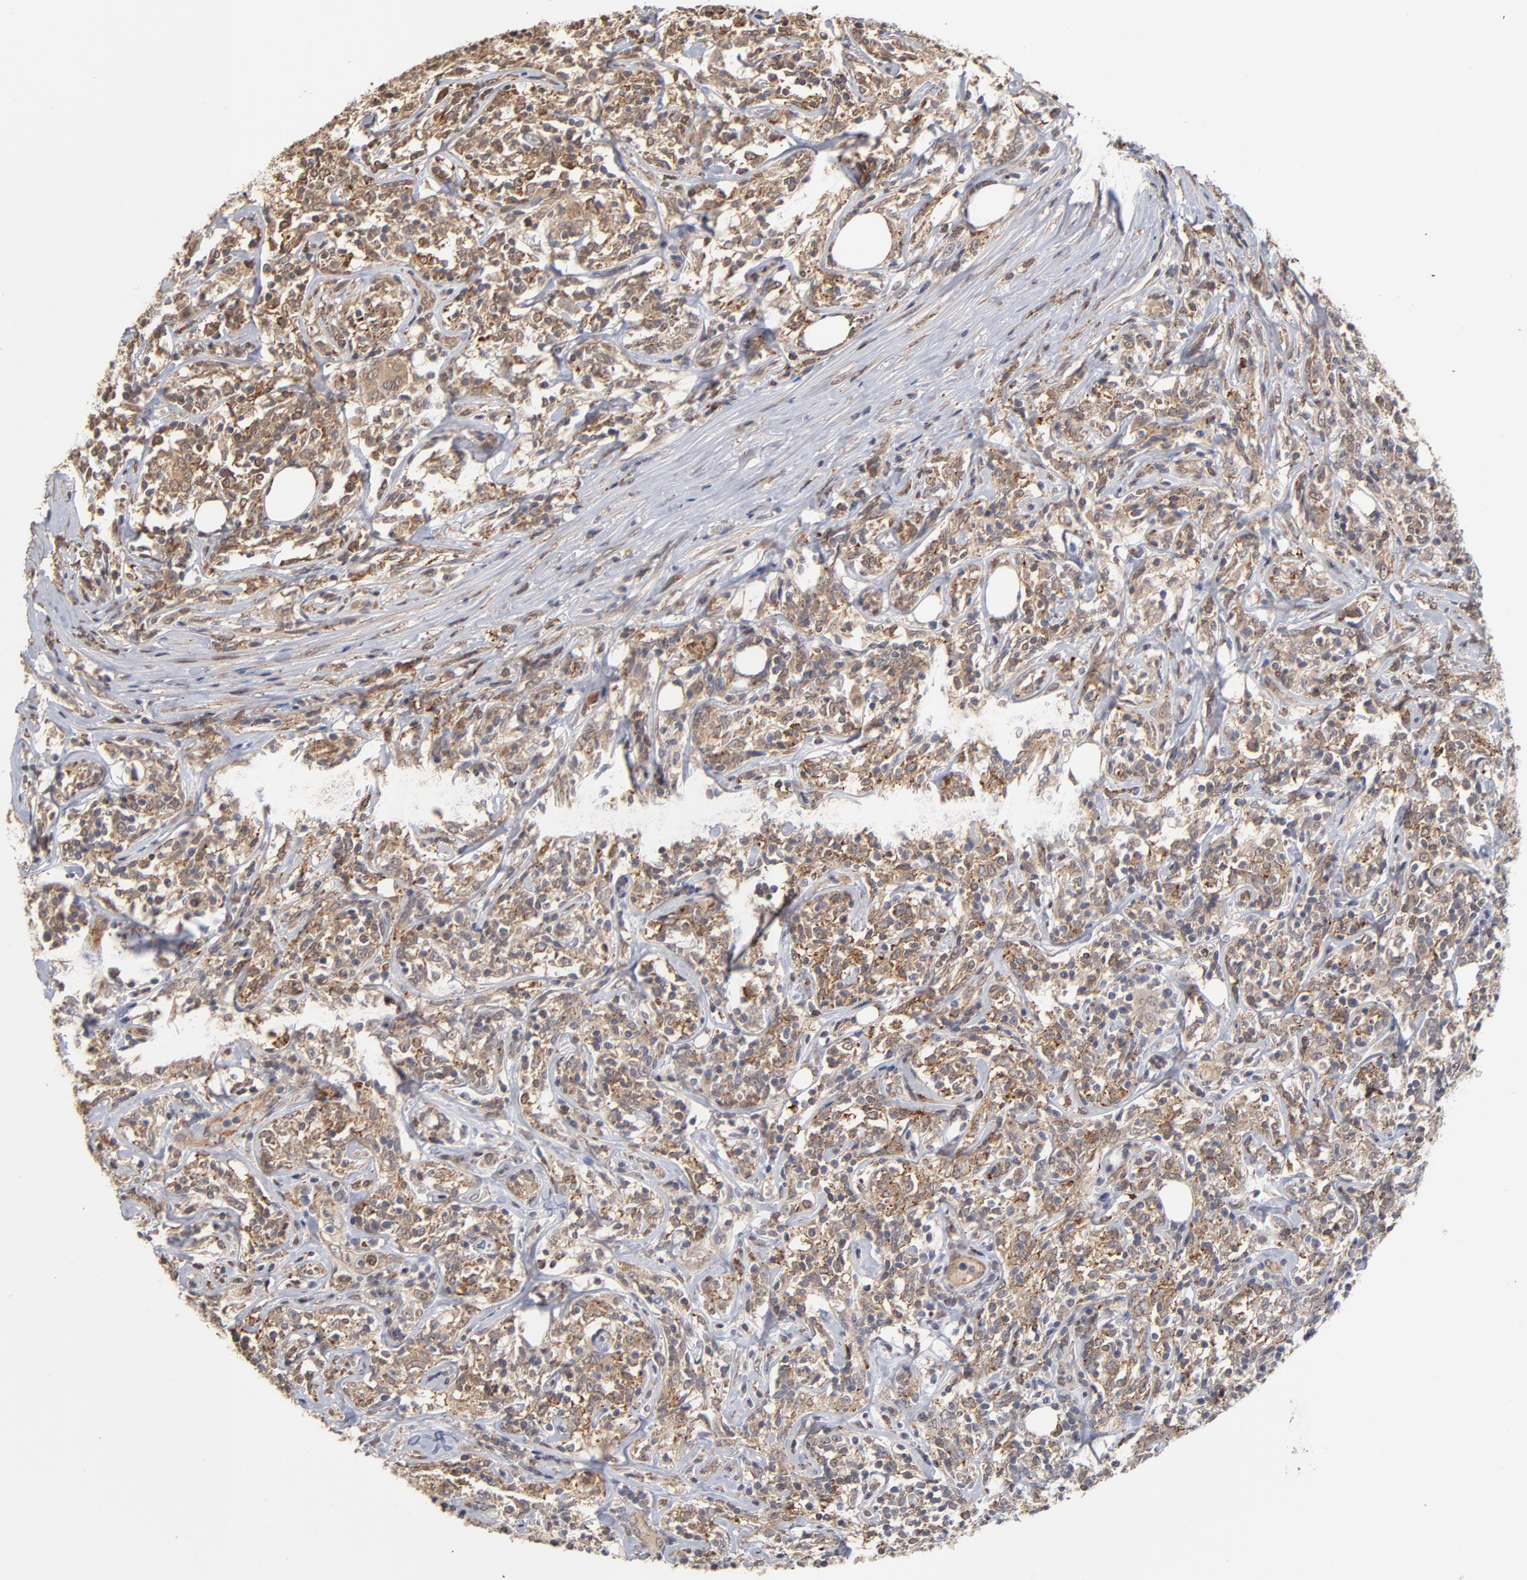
{"staining": {"intensity": "moderate", "quantity": ">75%", "location": "cytoplasmic/membranous"}, "tissue": "lymphoma", "cell_type": "Tumor cells", "image_type": "cancer", "snomed": [{"axis": "morphology", "description": "Malignant lymphoma, non-Hodgkin's type, High grade"}, {"axis": "topography", "description": "Lymph node"}], "caption": "A histopathology image showing moderate cytoplasmic/membranous positivity in approximately >75% of tumor cells in lymphoma, as visualized by brown immunohistochemical staining.", "gene": "ASB8", "patient": {"sex": "female", "age": 84}}